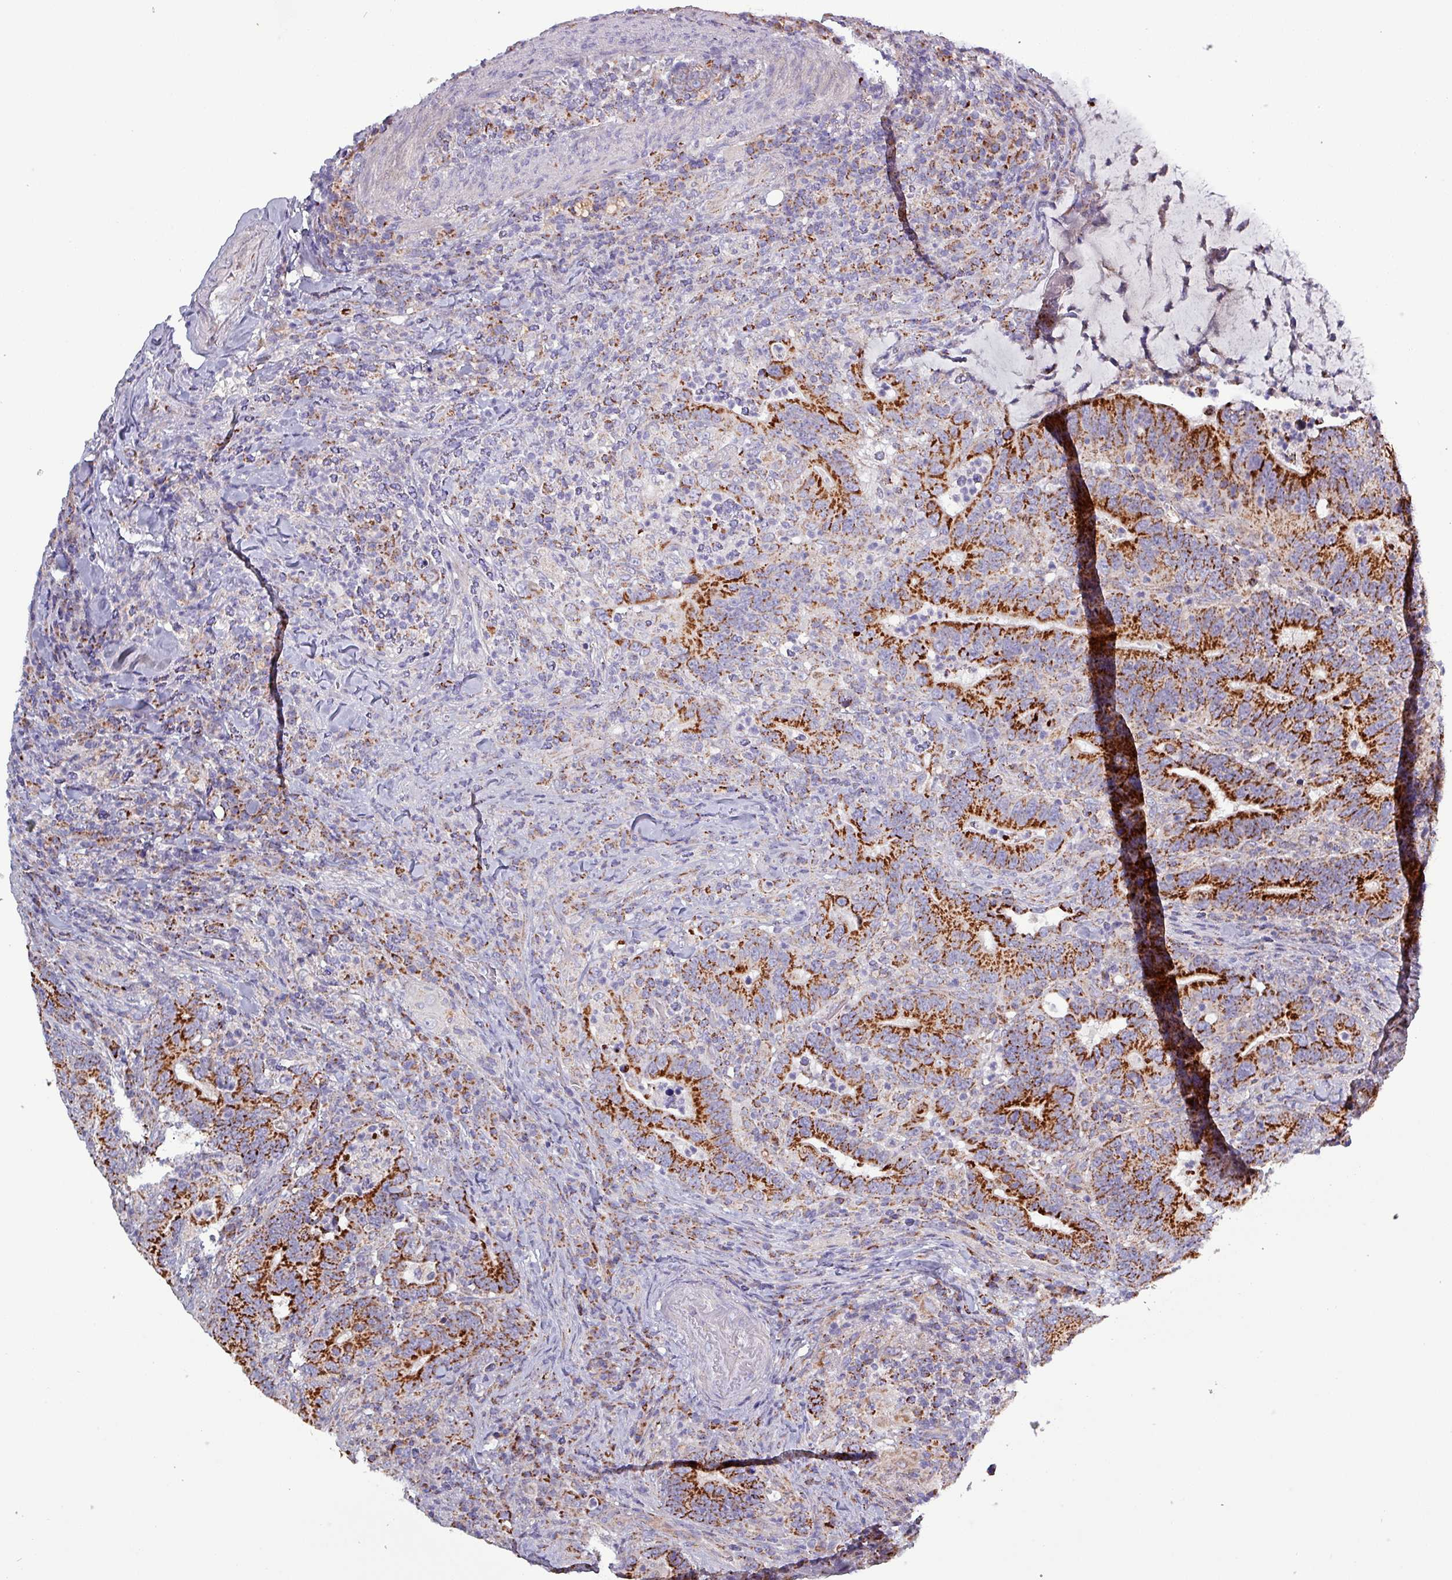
{"staining": {"intensity": "strong", "quantity": ">75%", "location": "cytoplasmic/membranous"}, "tissue": "colorectal cancer", "cell_type": "Tumor cells", "image_type": "cancer", "snomed": [{"axis": "morphology", "description": "Adenocarcinoma, NOS"}, {"axis": "topography", "description": "Colon"}], "caption": "A high amount of strong cytoplasmic/membranous staining is appreciated in about >75% of tumor cells in colorectal cancer tissue.", "gene": "ZNF322", "patient": {"sex": "female", "age": 66}}